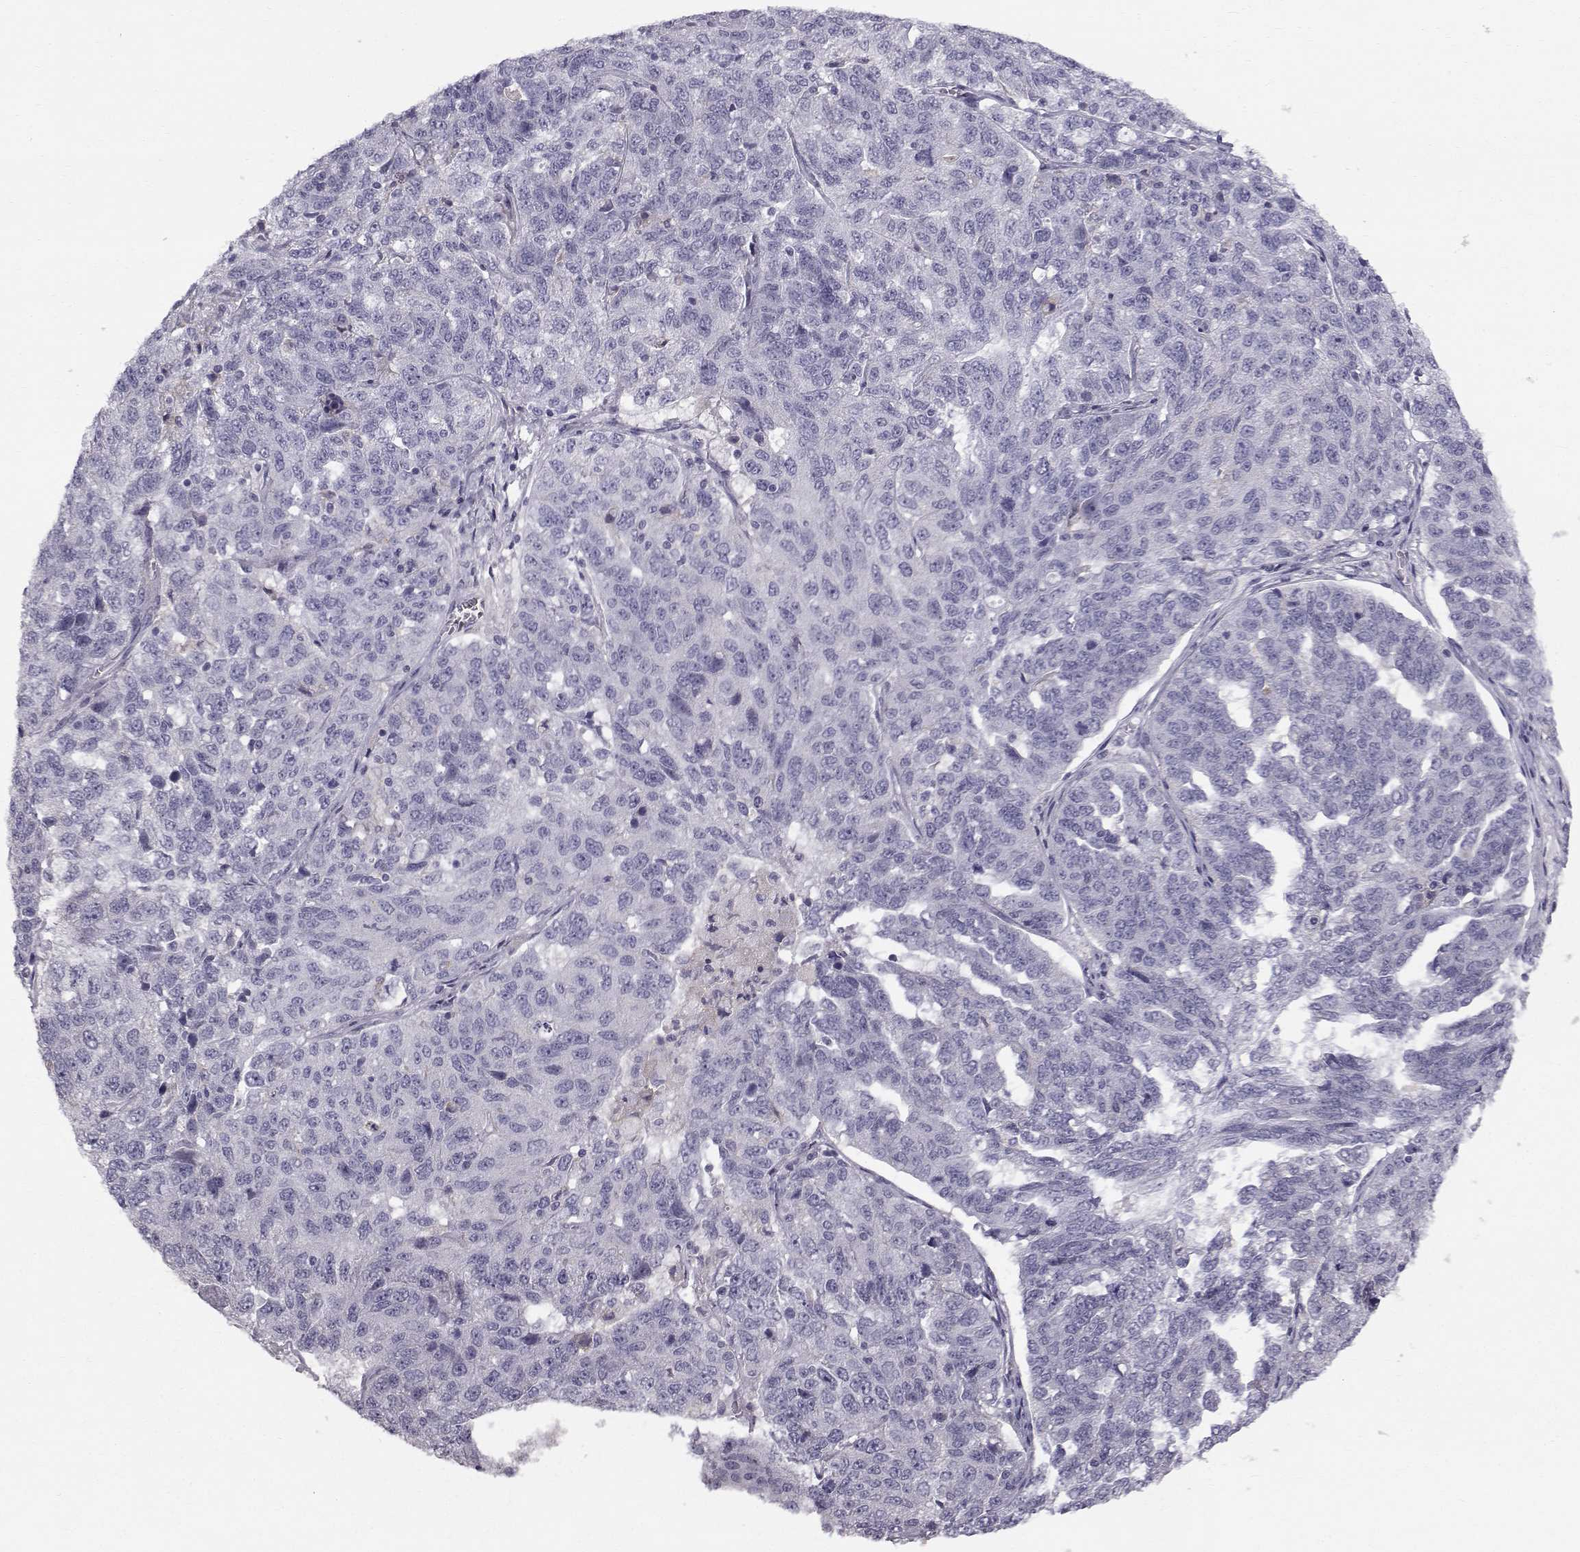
{"staining": {"intensity": "negative", "quantity": "none", "location": "none"}, "tissue": "ovarian cancer", "cell_type": "Tumor cells", "image_type": "cancer", "snomed": [{"axis": "morphology", "description": "Cystadenocarcinoma, serous, NOS"}, {"axis": "topography", "description": "Ovary"}], "caption": "Human ovarian cancer stained for a protein using IHC reveals no positivity in tumor cells.", "gene": "SPDYE4", "patient": {"sex": "female", "age": 71}}